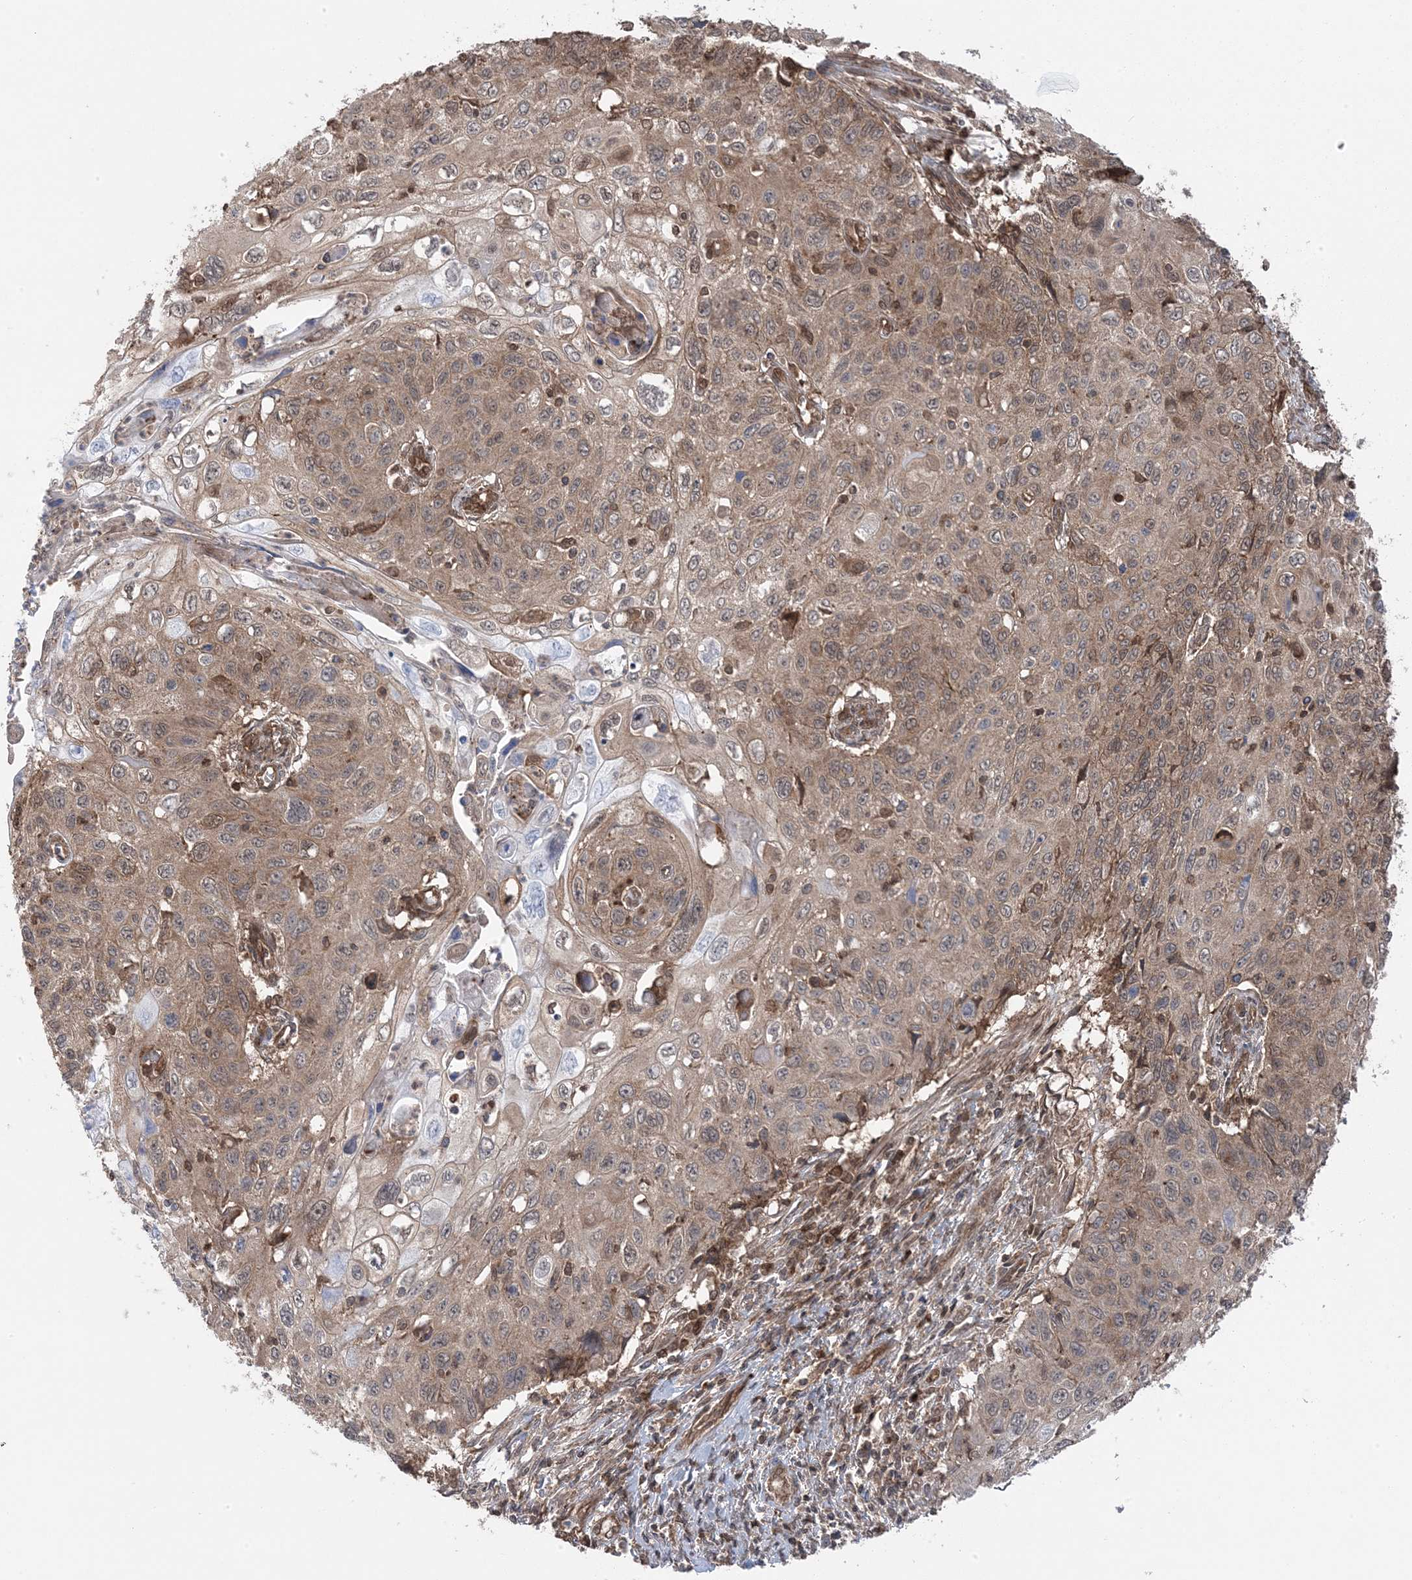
{"staining": {"intensity": "weak", "quantity": ">75%", "location": "cytoplasmic/membranous"}, "tissue": "cervical cancer", "cell_type": "Tumor cells", "image_type": "cancer", "snomed": [{"axis": "morphology", "description": "Squamous cell carcinoma, NOS"}, {"axis": "topography", "description": "Cervix"}], "caption": "Immunohistochemistry (IHC) histopathology image of neoplastic tissue: cervical squamous cell carcinoma stained using immunohistochemistry shows low levels of weak protein expression localized specifically in the cytoplasmic/membranous of tumor cells, appearing as a cytoplasmic/membranous brown color.", "gene": "MAPK1IP1L", "patient": {"sex": "female", "age": 70}}